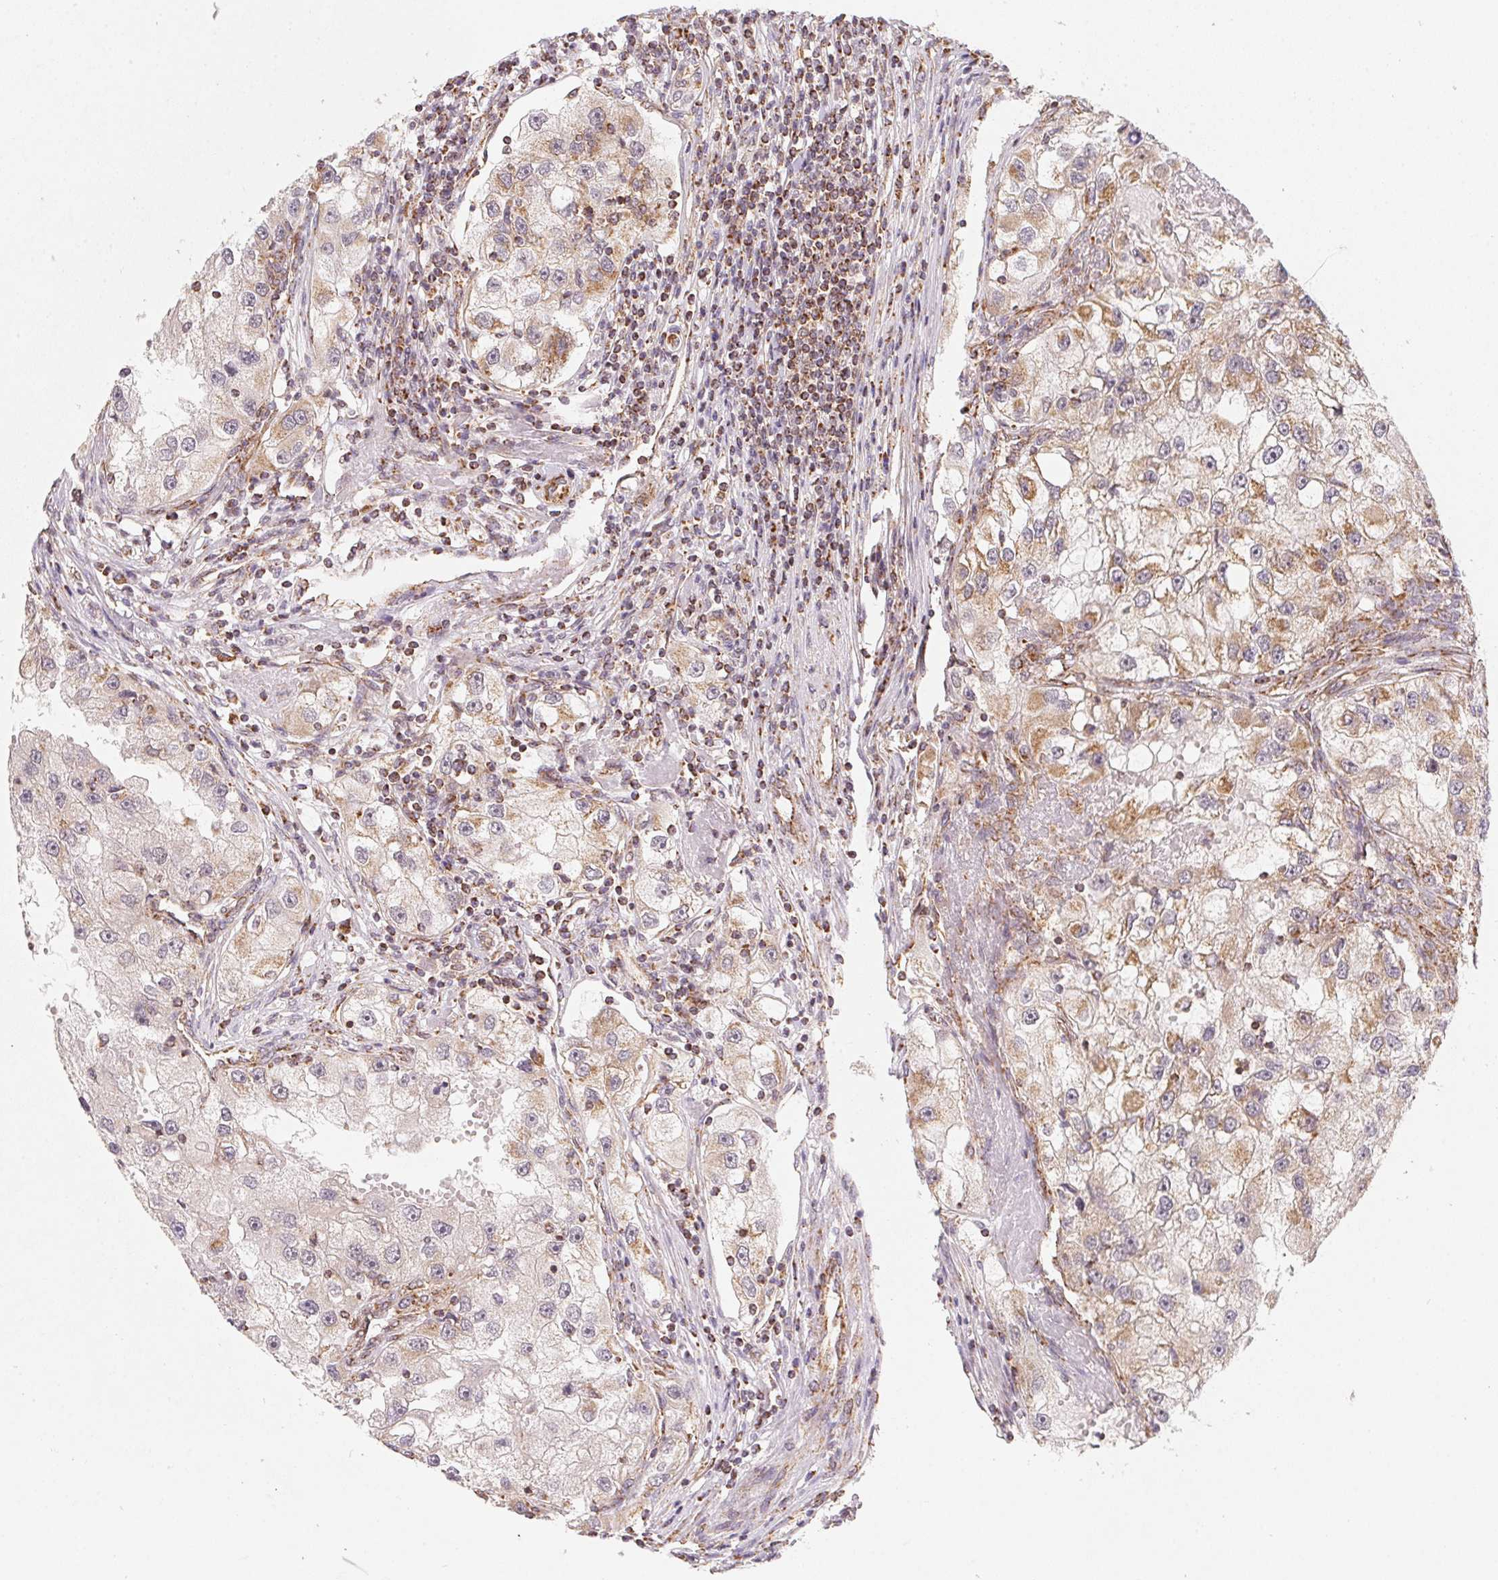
{"staining": {"intensity": "weak", "quantity": "25%-75%", "location": "cytoplasmic/membranous"}, "tissue": "renal cancer", "cell_type": "Tumor cells", "image_type": "cancer", "snomed": [{"axis": "morphology", "description": "Adenocarcinoma, NOS"}, {"axis": "topography", "description": "Kidney"}], "caption": "A low amount of weak cytoplasmic/membranous positivity is seen in about 25%-75% of tumor cells in adenocarcinoma (renal) tissue.", "gene": "NDUFS6", "patient": {"sex": "male", "age": 63}}